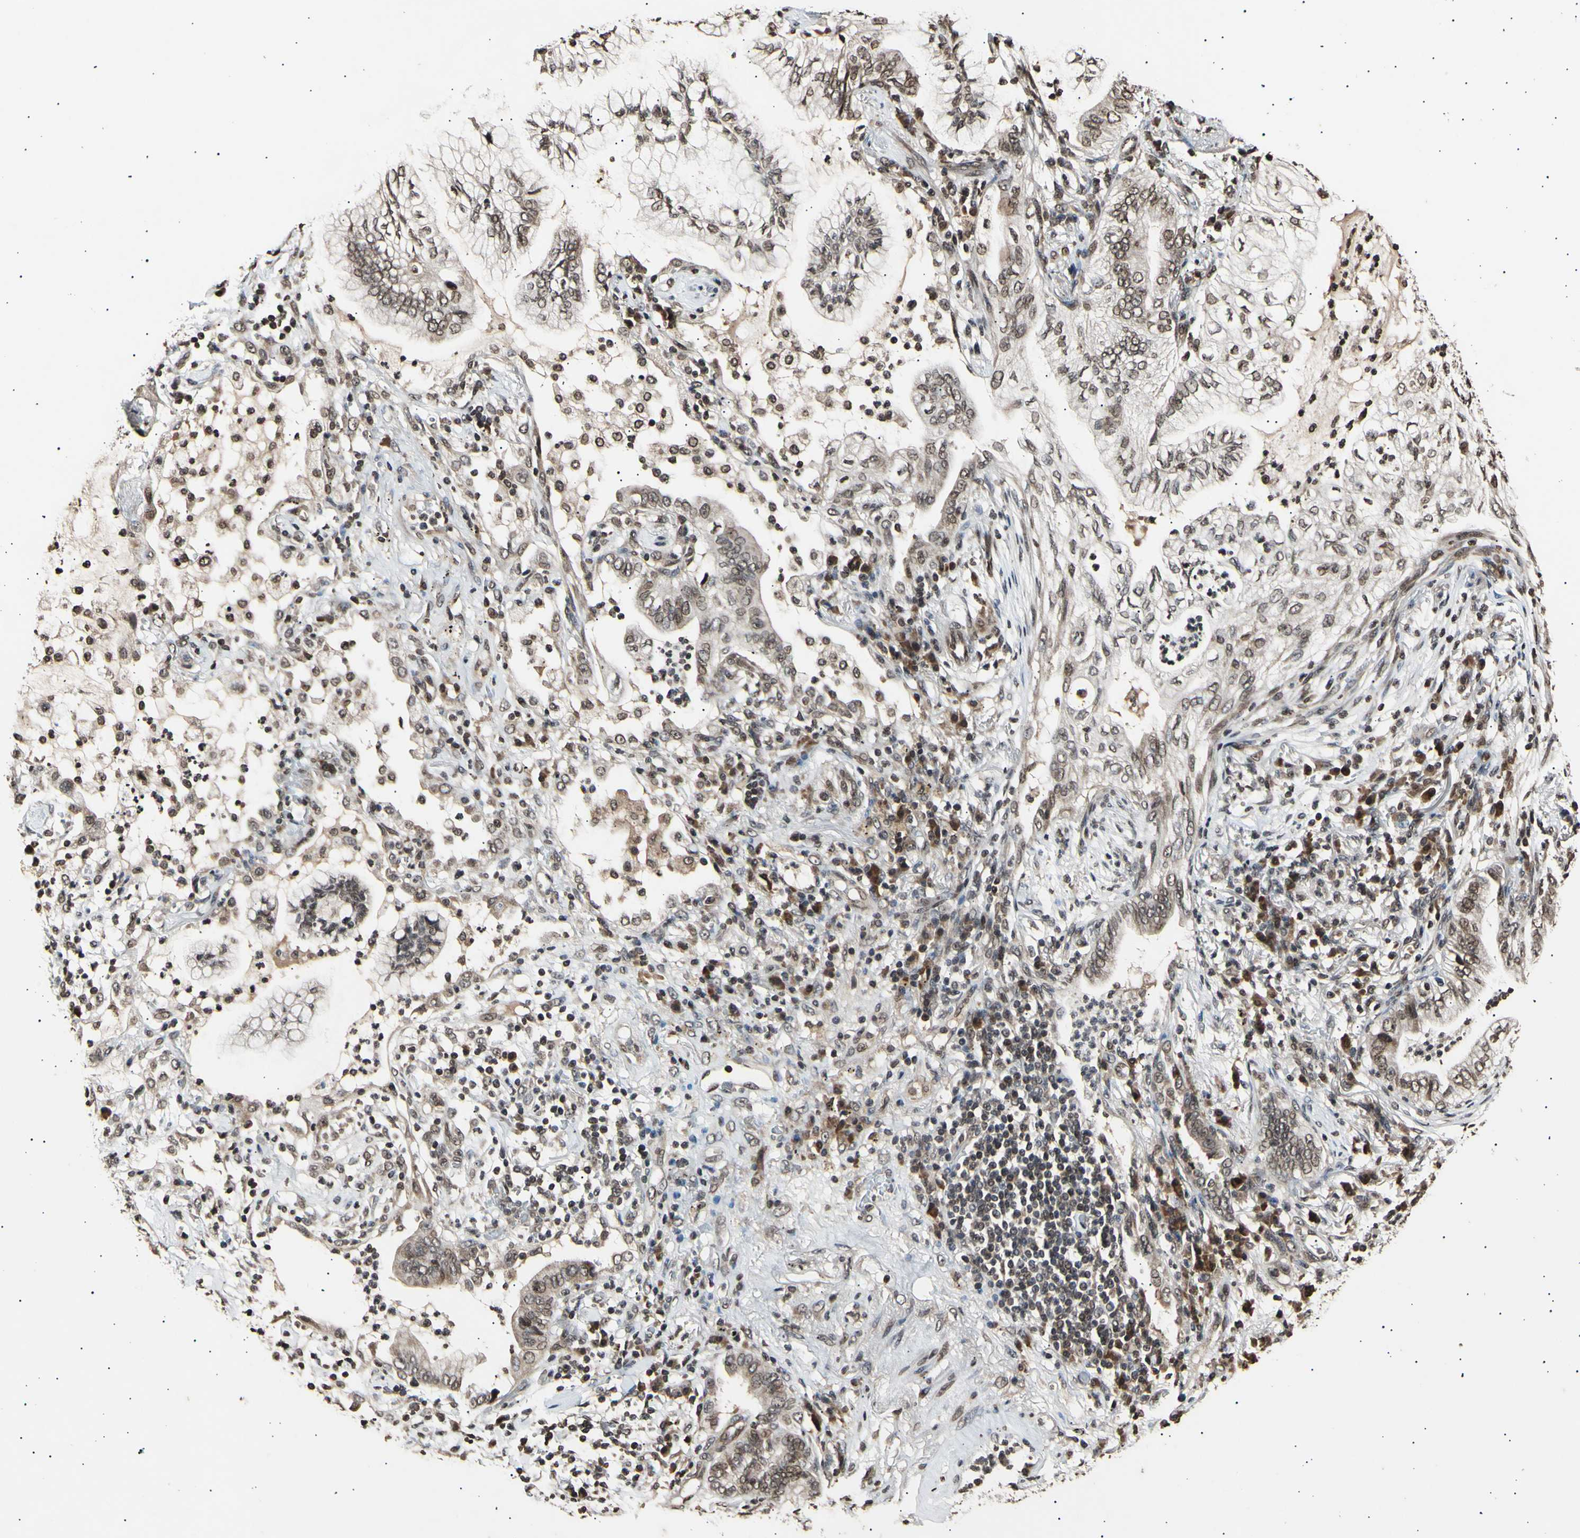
{"staining": {"intensity": "moderate", "quantity": ">75%", "location": "cytoplasmic/membranous,nuclear"}, "tissue": "lung cancer", "cell_type": "Tumor cells", "image_type": "cancer", "snomed": [{"axis": "morphology", "description": "Normal tissue, NOS"}, {"axis": "morphology", "description": "Adenocarcinoma, NOS"}, {"axis": "topography", "description": "Bronchus"}, {"axis": "topography", "description": "Lung"}], "caption": "IHC staining of lung cancer, which reveals medium levels of moderate cytoplasmic/membranous and nuclear positivity in about >75% of tumor cells indicating moderate cytoplasmic/membranous and nuclear protein staining. The staining was performed using DAB (brown) for protein detection and nuclei were counterstained in hematoxylin (blue).", "gene": "ANAPC7", "patient": {"sex": "female", "age": 70}}